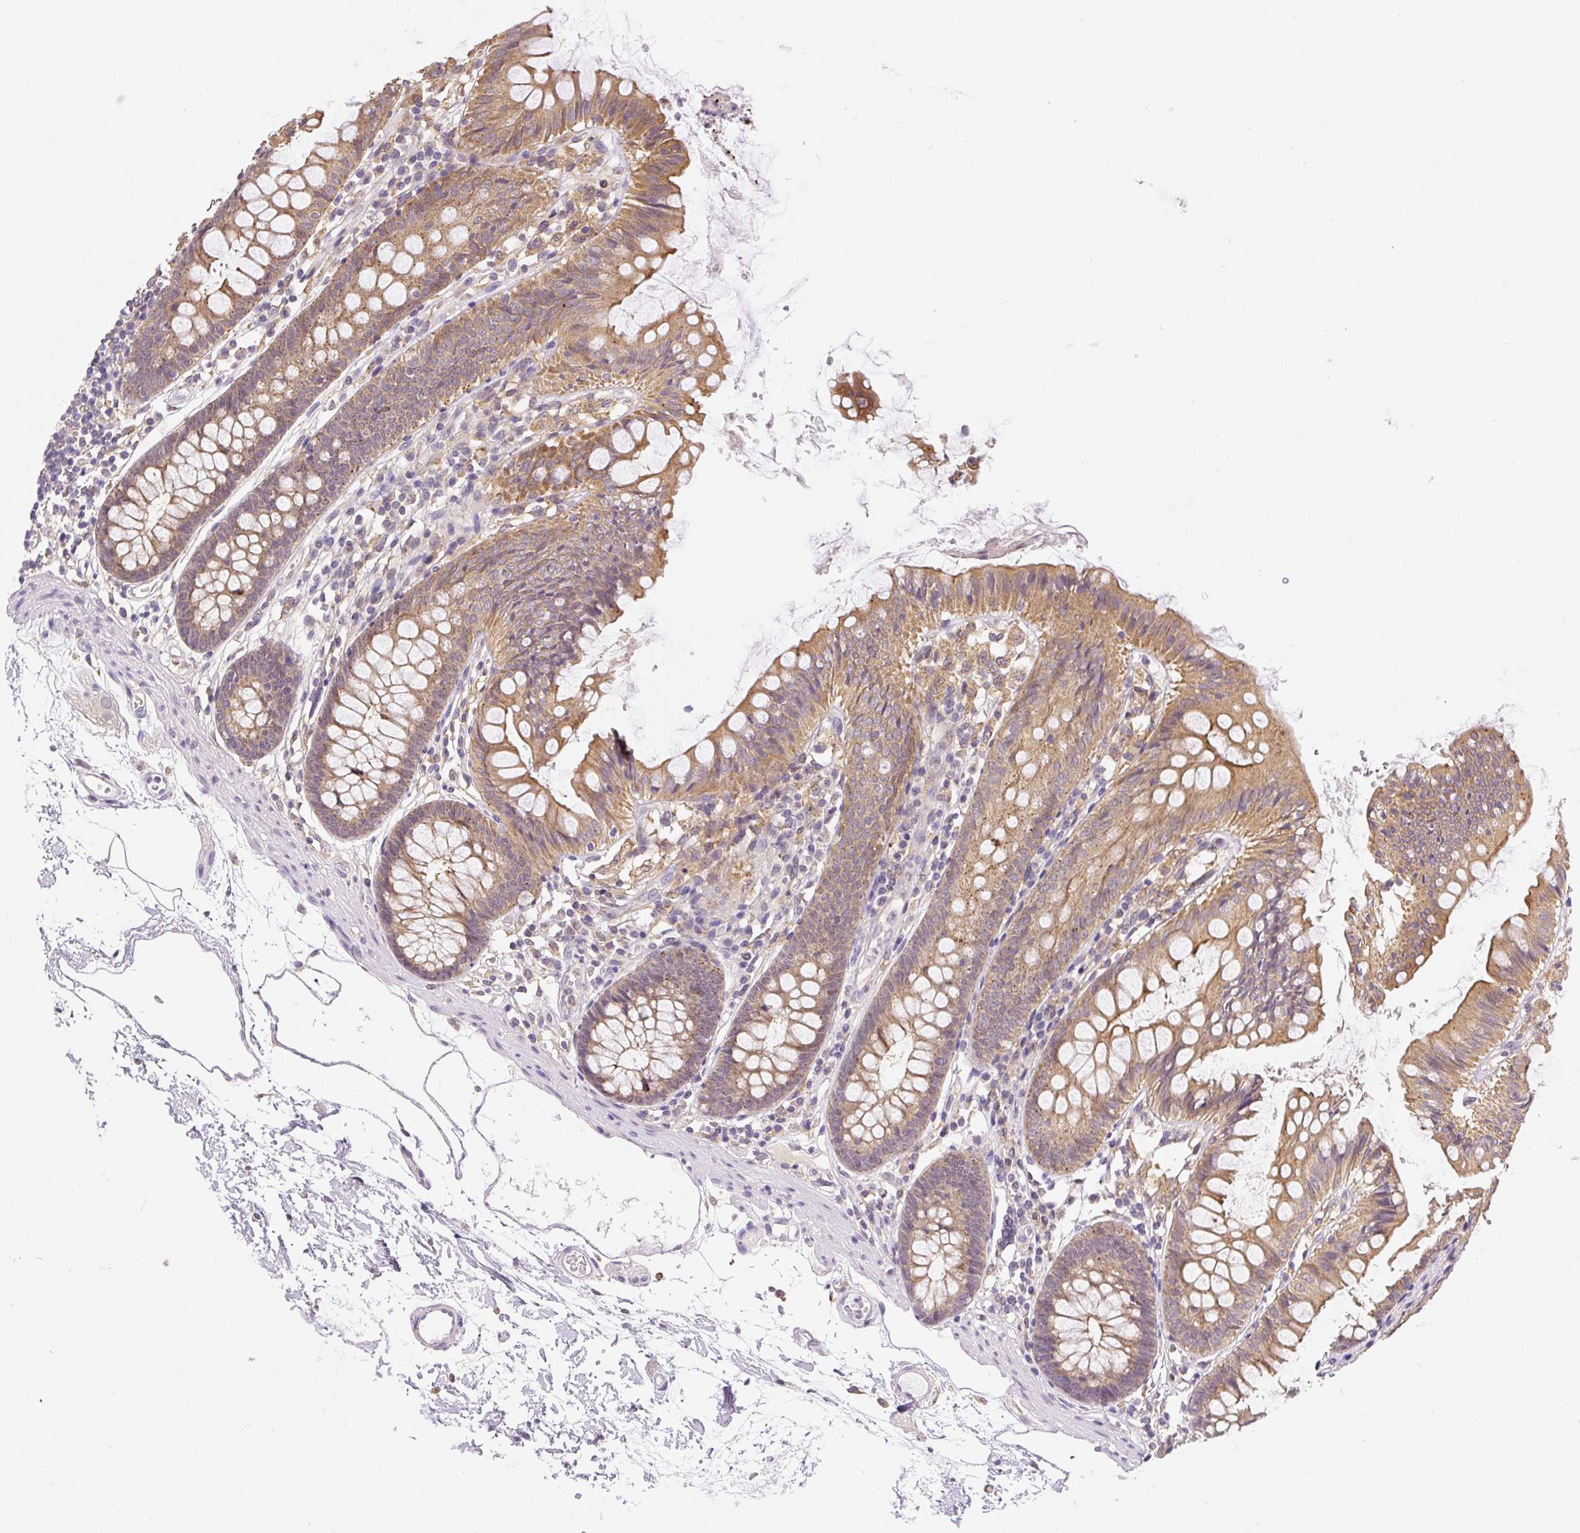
{"staining": {"intensity": "moderate", "quantity": "<25%", "location": "cytoplasmic/membranous"}, "tissue": "colon", "cell_type": "Endothelial cells", "image_type": "normal", "snomed": [{"axis": "morphology", "description": "Normal tissue, NOS"}, {"axis": "topography", "description": "Colon"}], "caption": "This micrograph exhibits immunohistochemistry staining of benign colon, with low moderate cytoplasmic/membranous expression in approximately <25% of endothelial cells.", "gene": "PLA2G4A", "patient": {"sex": "female", "age": 84}}